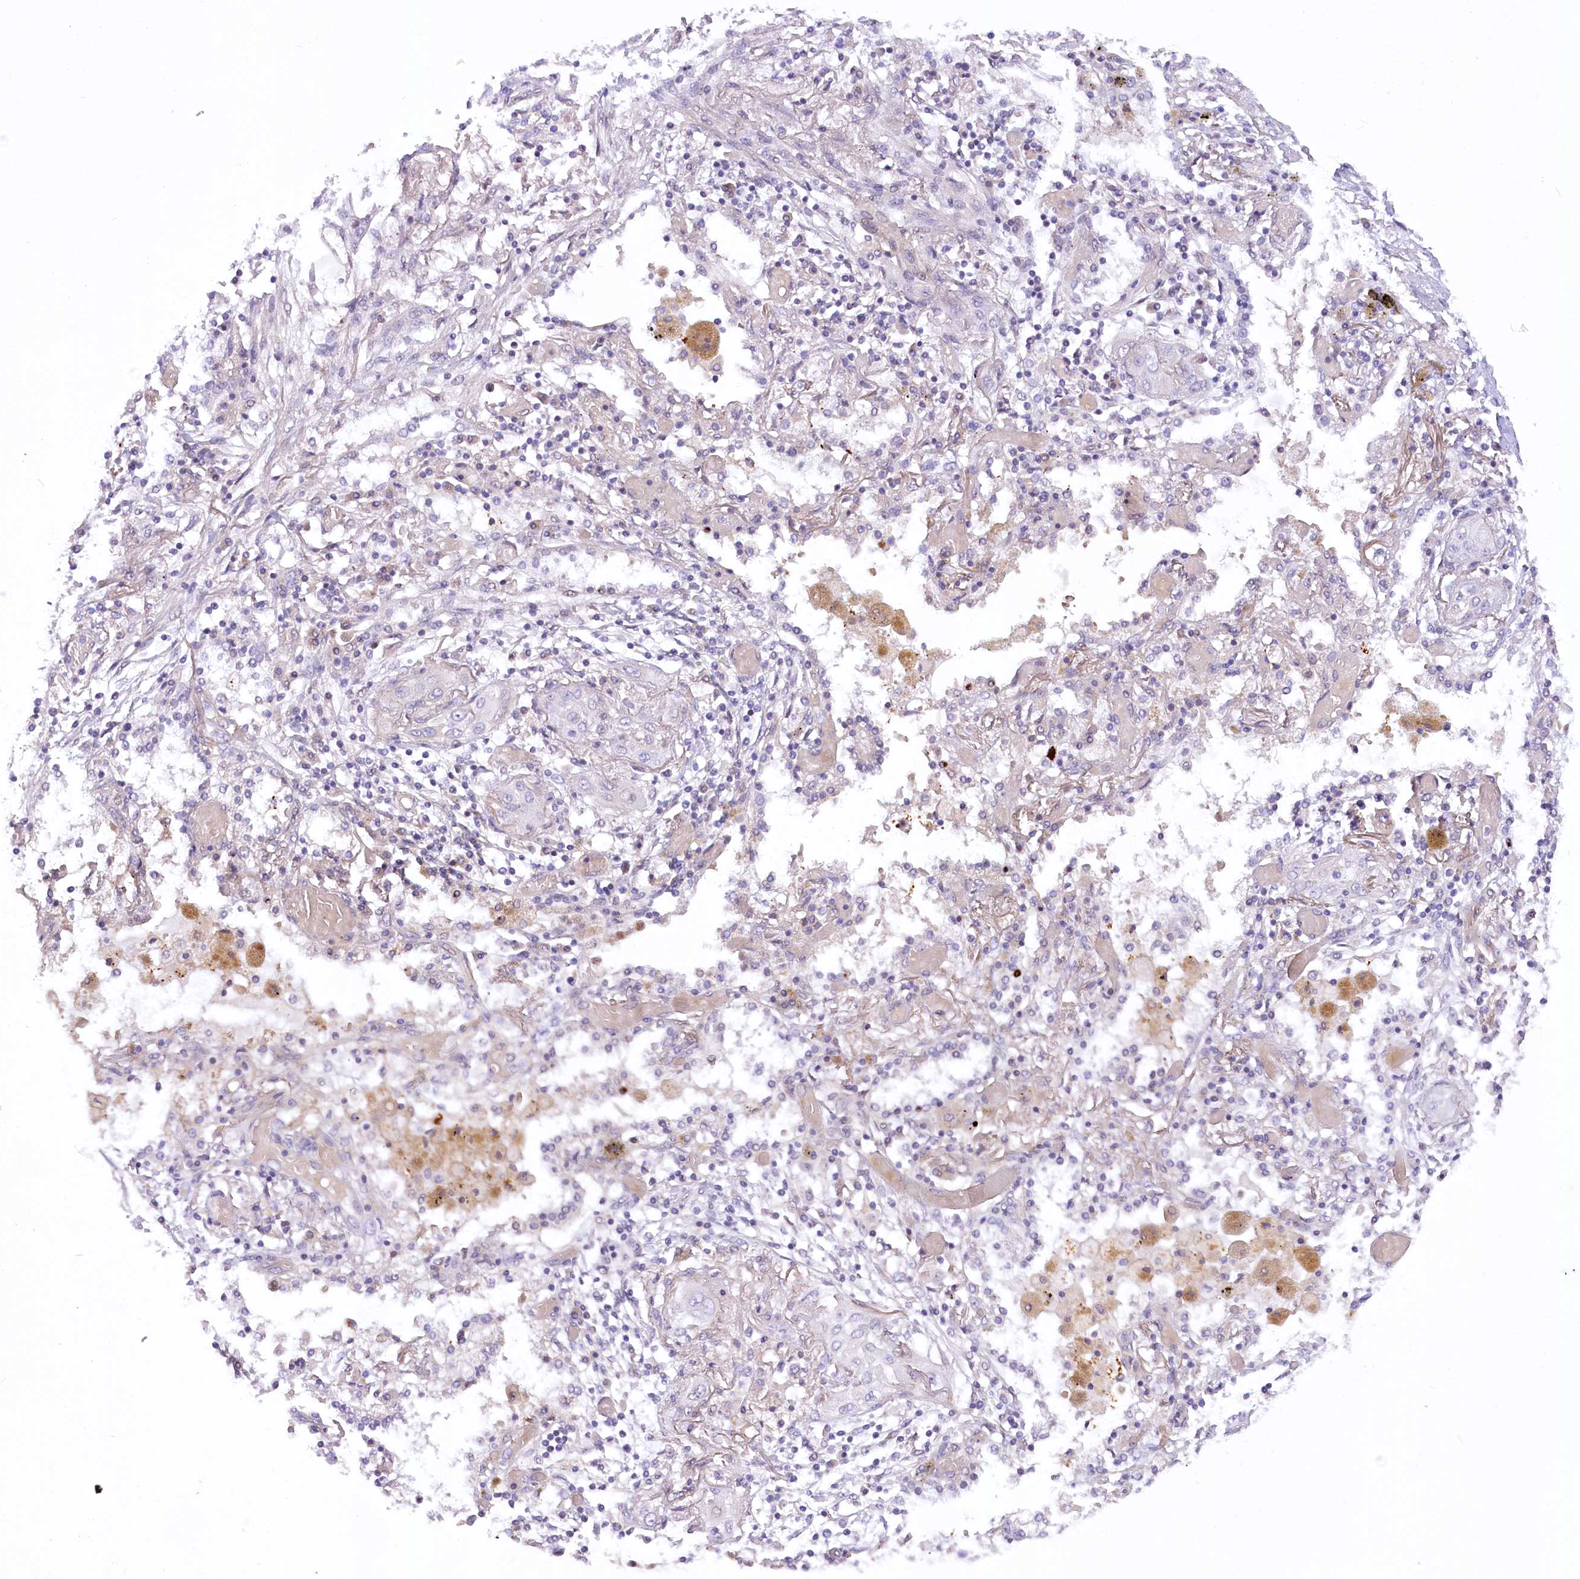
{"staining": {"intensity": "negative", "quantity": "none", "location": "none"}, "tissue": "lung cancer", "cell_type": "Tumor cells", "image_type": "cancer", "snomed": [{"axis": "morphology", "description": "Squamous cell carcinoma, NOS"}, {"axis": "topography", "description": "Lung"}], "caption": "Immunohistochemistry (IHC) image of neoplastic tissue: human lung squamous cell carcinoma stained with DAB (3,3'-diaminobenzidine) exhibits no significant protein positivity in tumor cells. Brightfield microscopy of IHC stained with DAB (3,3'-diaminobenzidine) (brown) and hematoxylin (blue), captured at high magnification.", "gene": "EFHC2", "patient": {"sex": "female", "age": 47}}